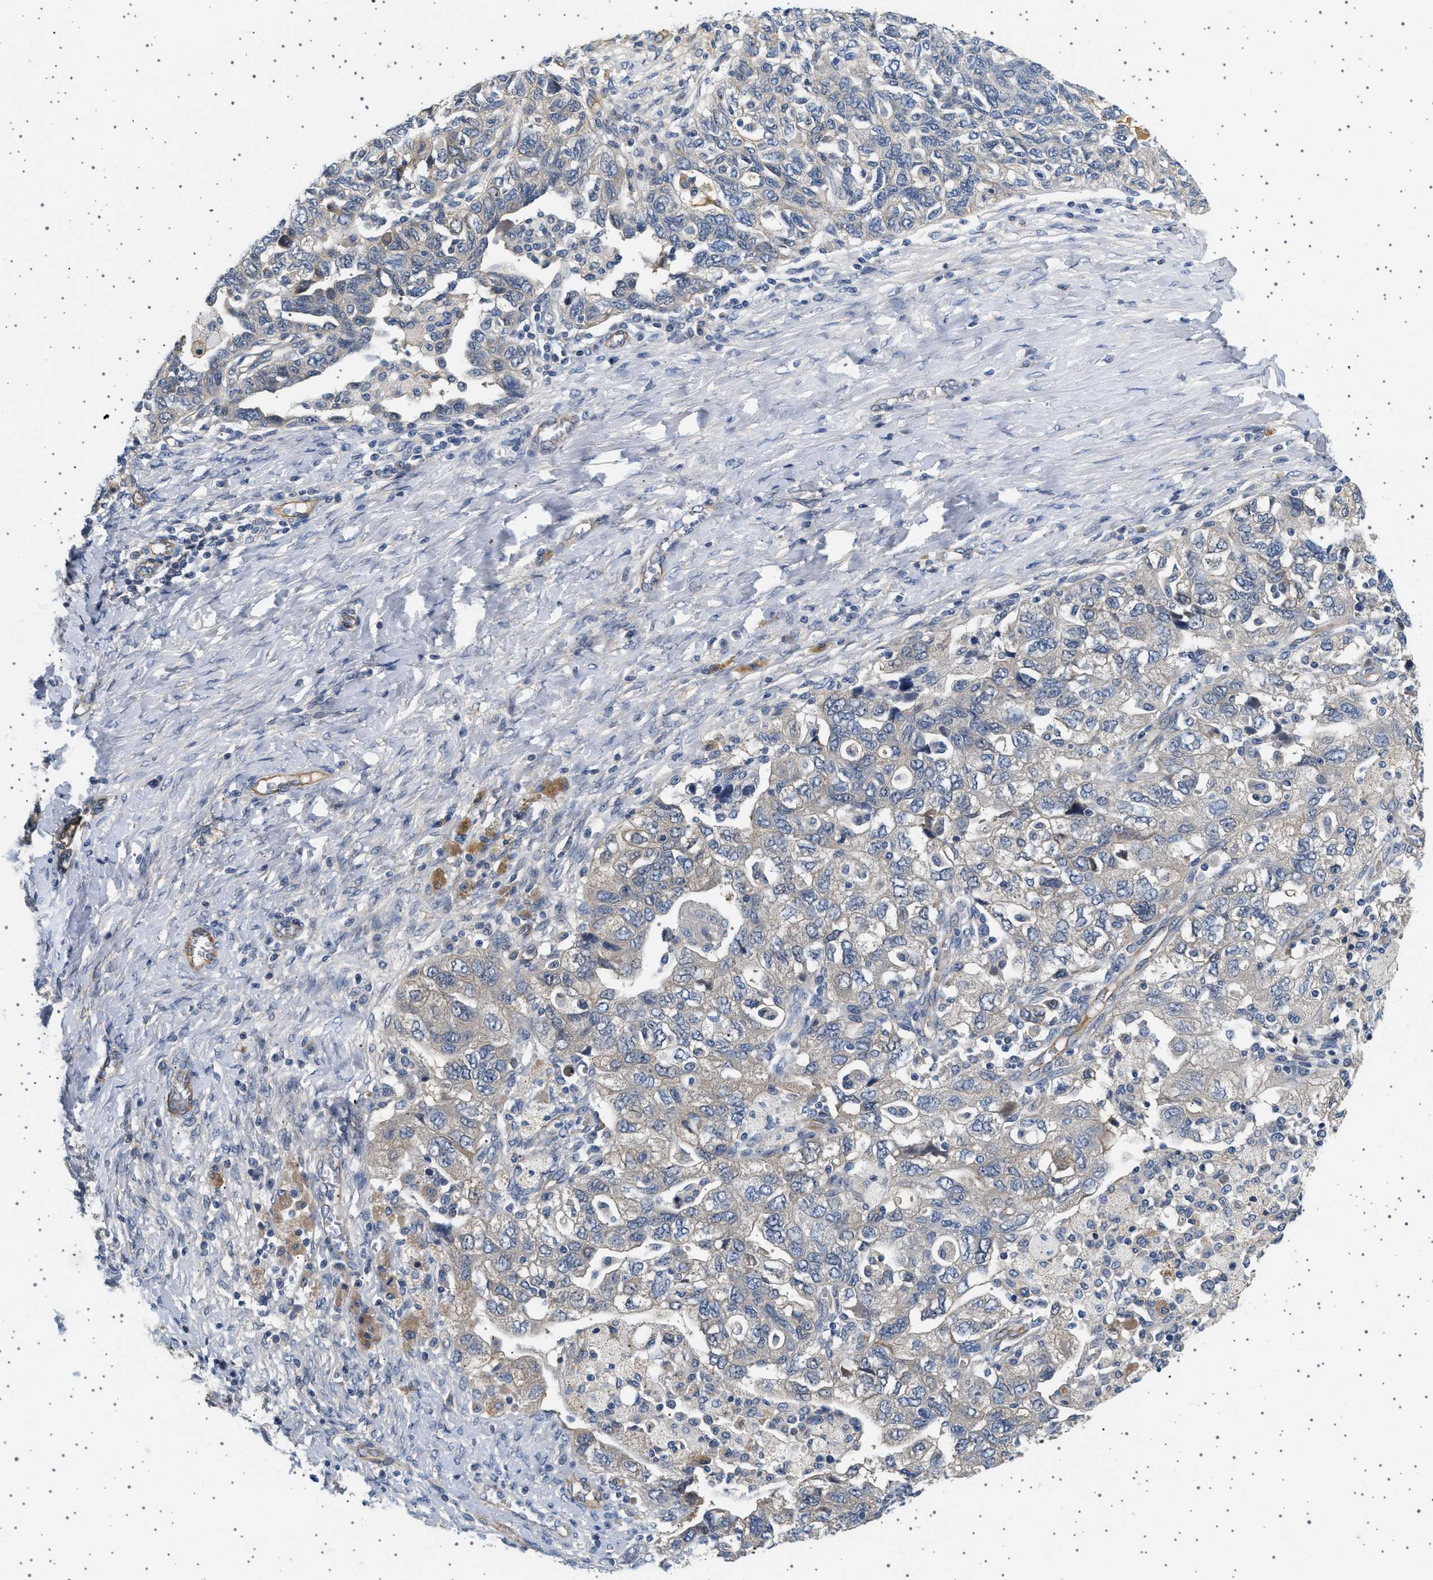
{"staining": {"intensity": "weak", "quantity": ">75%", "location": "cytoplasmic/membranous"}, "tissue": "ovarian cancer", "cell_type": "Tumor cells", "image_type": "cancer", "snomed": [{"axis": "morphology", "description": "Carcinoma, NOS"}, {"axis": "morphology", "description": "Cystadenocarcinoma, serous, NOS"}, {"axis": "topography", "description": "Ovary"}], "caption": "Brown immunohistochemical staining in ovarian cancer (carcinoma) exhibits weak cytoplasmic/membranous expression in approximately >75% of tumor cells.", "gene": "PLPP6", "patient": {"sex": "female", "age": 69}}